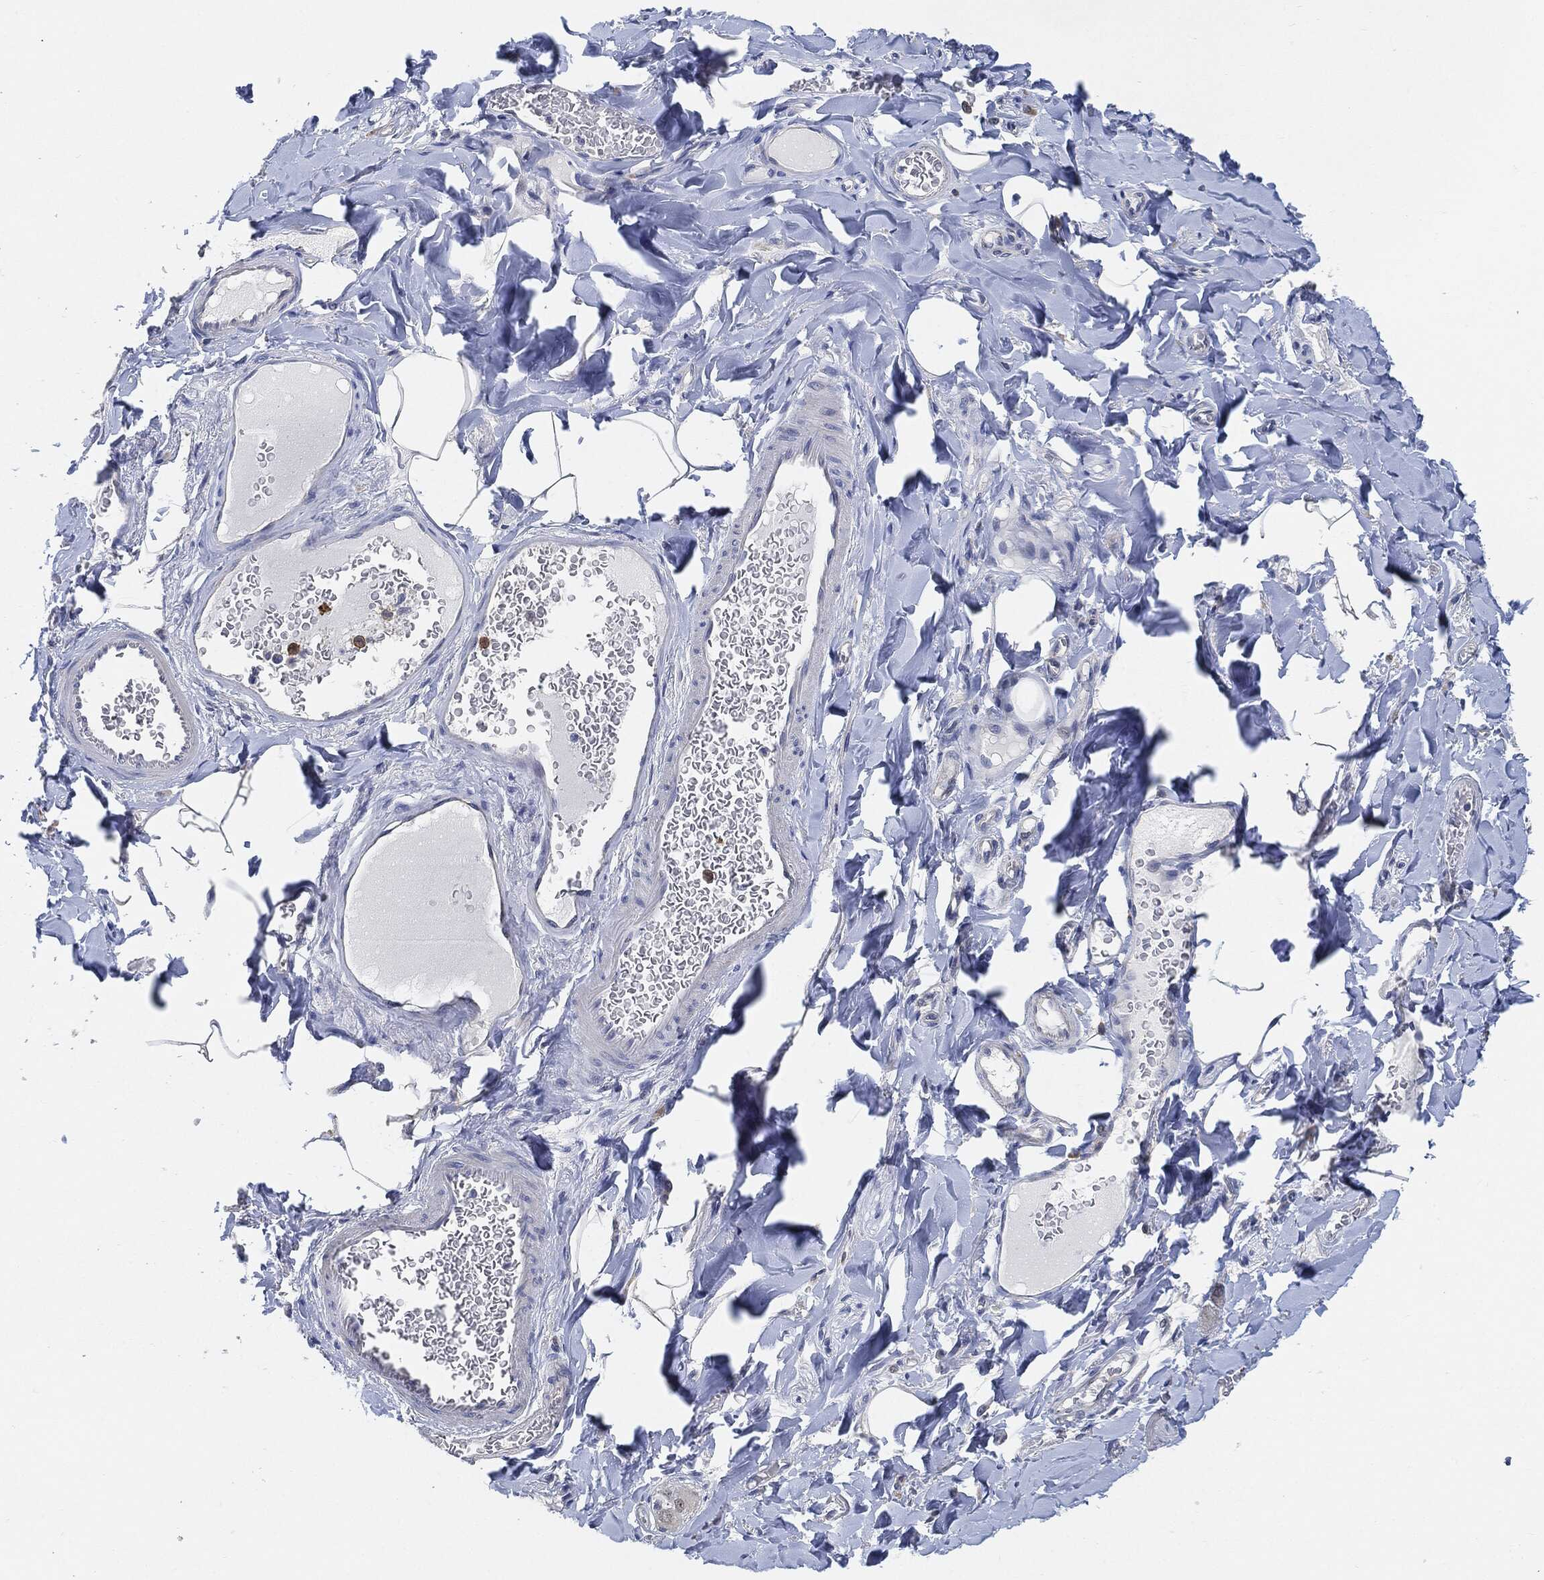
{"staining": {"intensity": "negative", "quantity": "none", "location": "none"}, "tissue": "adipose tissue", "cell_type": "Adipocytes", "image_type": "normal", "snomed": [{"axis": "morphology", "description": "Normal tissue, NOS"}, {"axis": "topography", "description": "Smooth muscle"}, {"axis": "topography", "description": "Duodenum"}, {"axis": "topography", "description": "Peripheral nerve tissue"}], "caption": "IHC photomicrograph of normal human adipose tissue stained for a protein (brown), which displays no expression in adipocytes.", "gene": "VSIG4", "patient": {"sex": "female", "age": 61}}